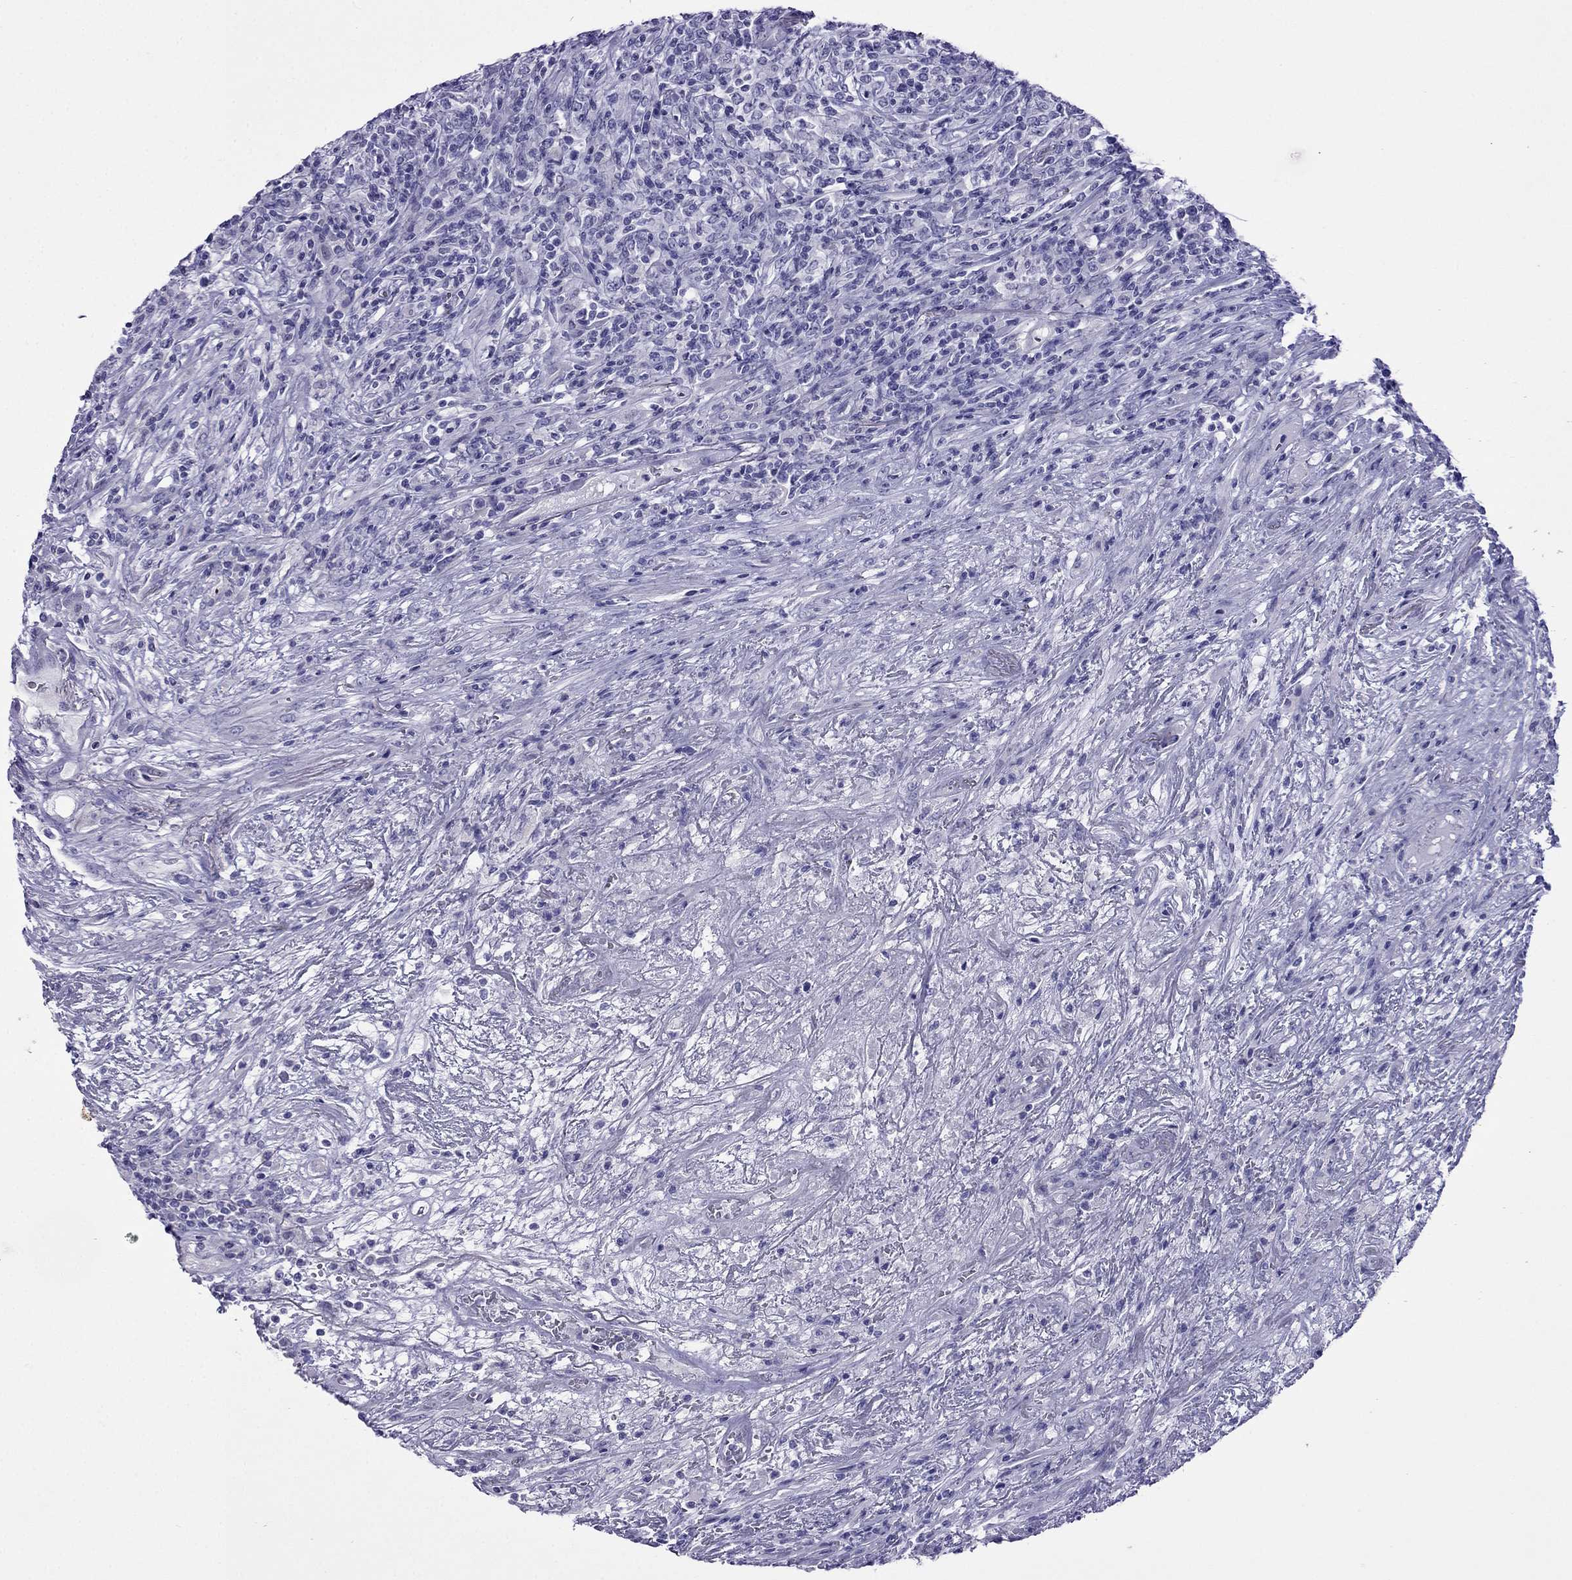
{"staining": {"intensity": "negative", "quantity": "none", "location": "none"}, "tissue": "lymphoma", "cell_type": "Tumor cells", "image_type": "cancer", "snomed": [{"axis": "morphology", "description": "Malignant lymphoma, non-Hodgkin's type, High grade"}, {"axis": "topography", "description": "Lung"}], "caption": "Micrograph shows no significant protein positivity in tumor cells of high-grade malignant lymphoma, non-Hodgkin's type.", "gene": "PCDHA6", "patient": {"sex": "male", "age": 79}}